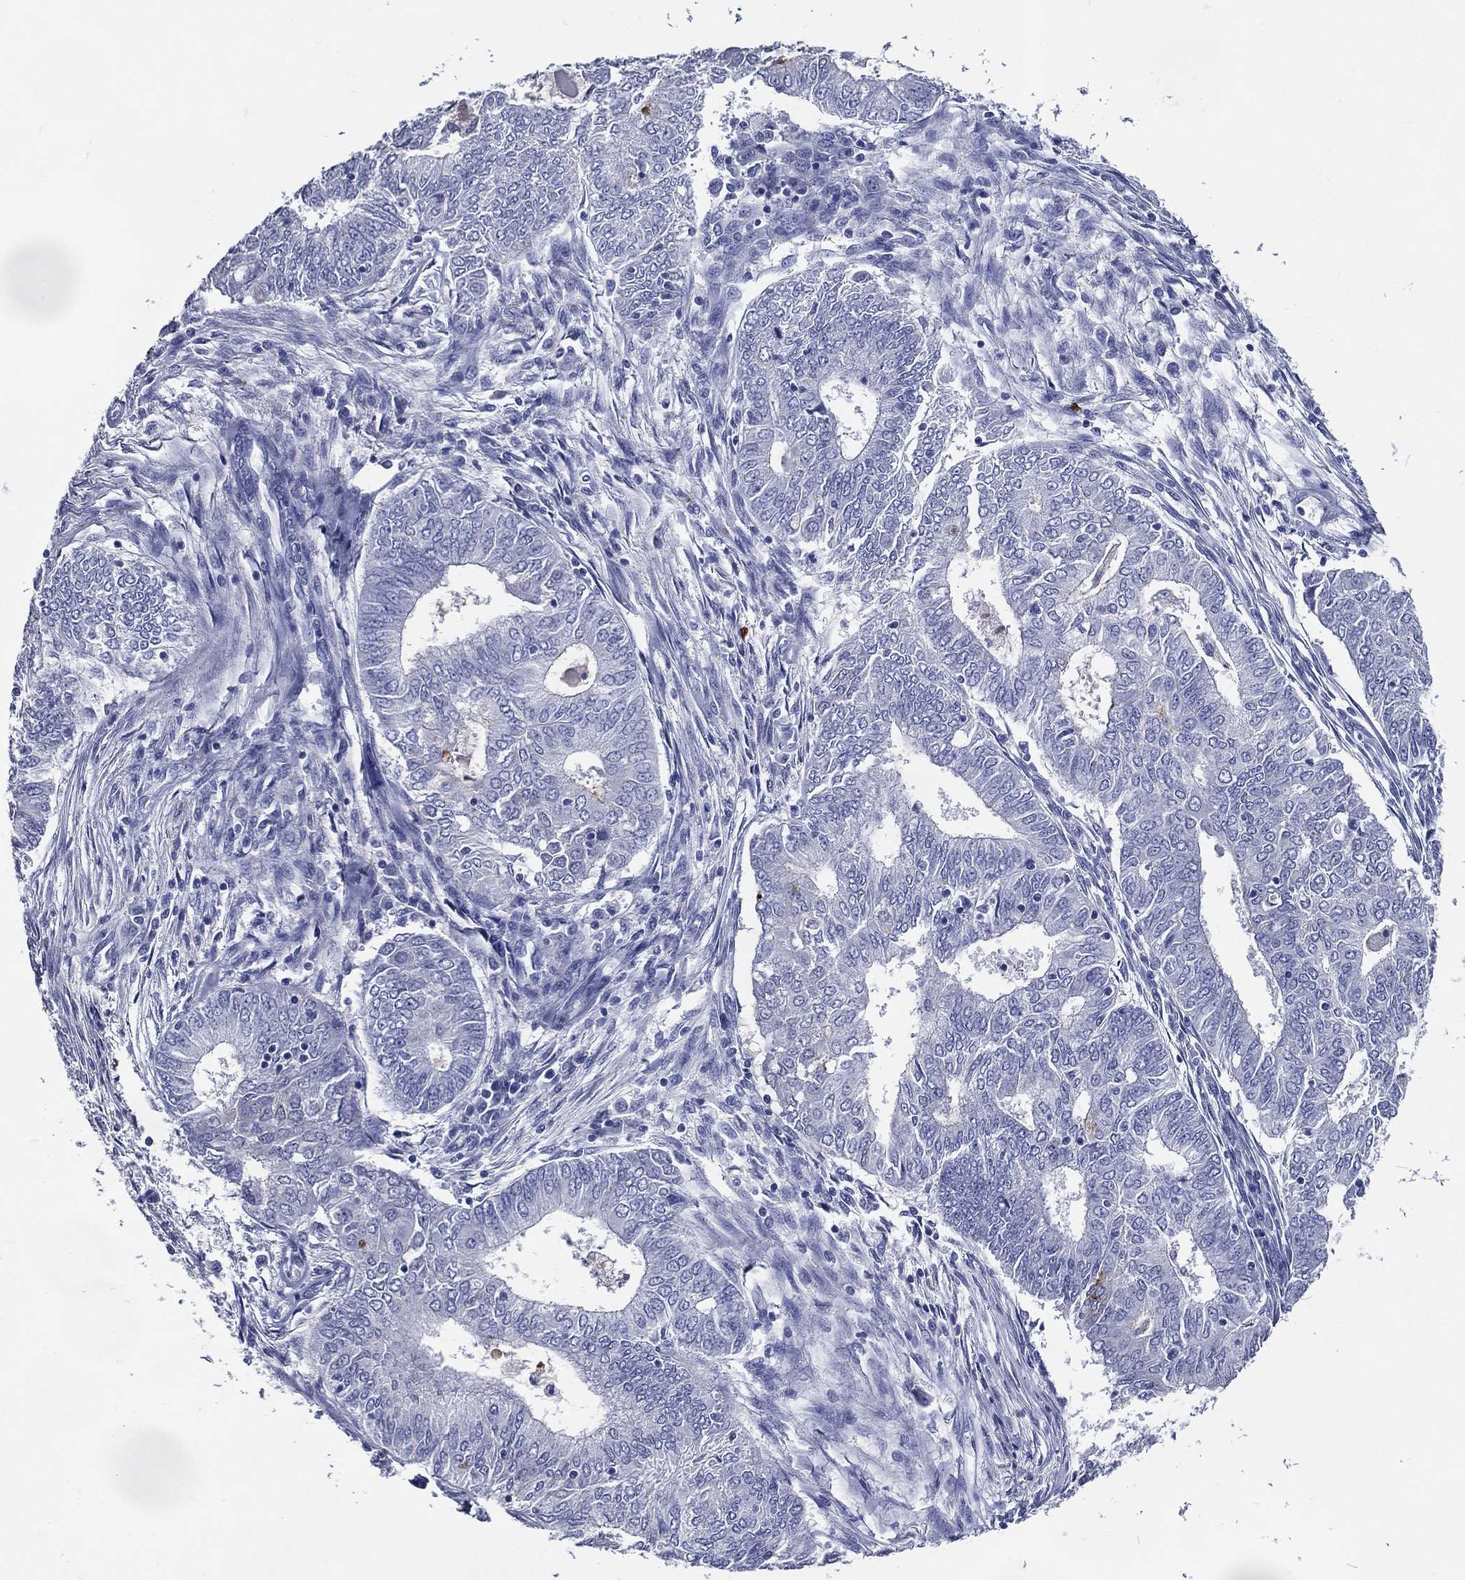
{"staining": {"intensity": "negative", "quantity": "none", "location": "none"}, "tissue": "endometrial cancer", "cell_type": "Tumor cells", "image_type": "cancer", "snomed": [{"axis": "morphology", "description": "Adenocarcinoma, NOS"}, {"axis": "topography", "description": "Endometrium"}], "caption": "Tumor cells are negative for protein expression in human adenocarcinoma (endometrial).", "gene": "ACE2", "patient": {"sex": "female", "age": 62}}